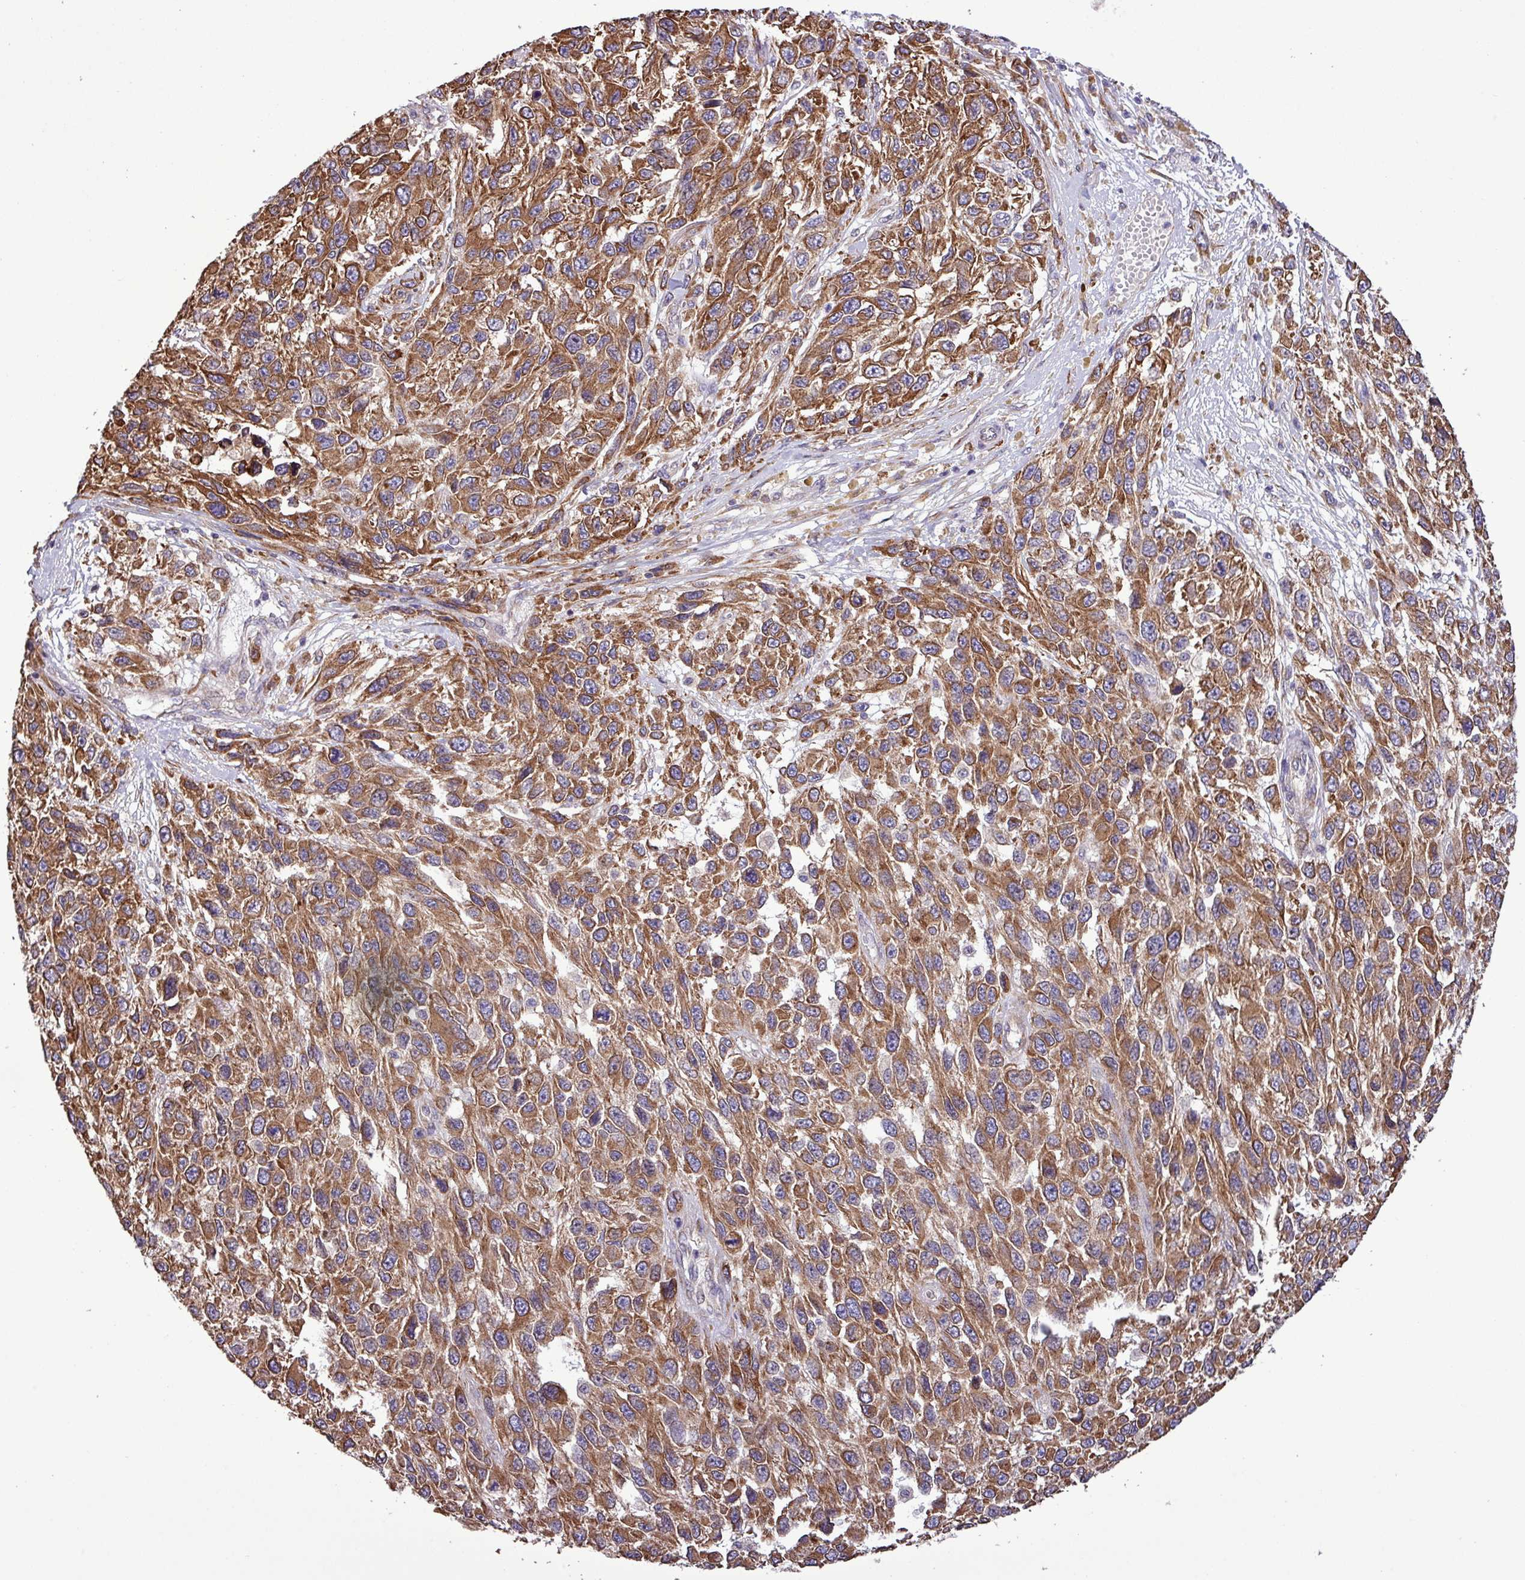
{"staining": {"intensity": "moderate", "quantity": ">75%", "location": "cytoplasmic/membranous"}, "tissue": "melanoma", "cell_type": "Tumor cells", "image_type": "cancer", "snomed": [{"axis": "morphology", "description": "Malignant melanoma, NOS"}, {"axis": "topography", "description": "Skin"}], "caption": "The photomicrograph demonstrates immunohistochemical staining of malignant melanoma. There is moderate cytoplasmic/membranous staining is present in approximately >75% of tumor cells. The staining is performed using DAB (3,3'-diaminobenzidine) brown chromogen to label protein expression. The nuclei are counter-stained blue using hematoxylin.", "gene": "MEGF6", "patient": {"sex": "female", "age": 96}}